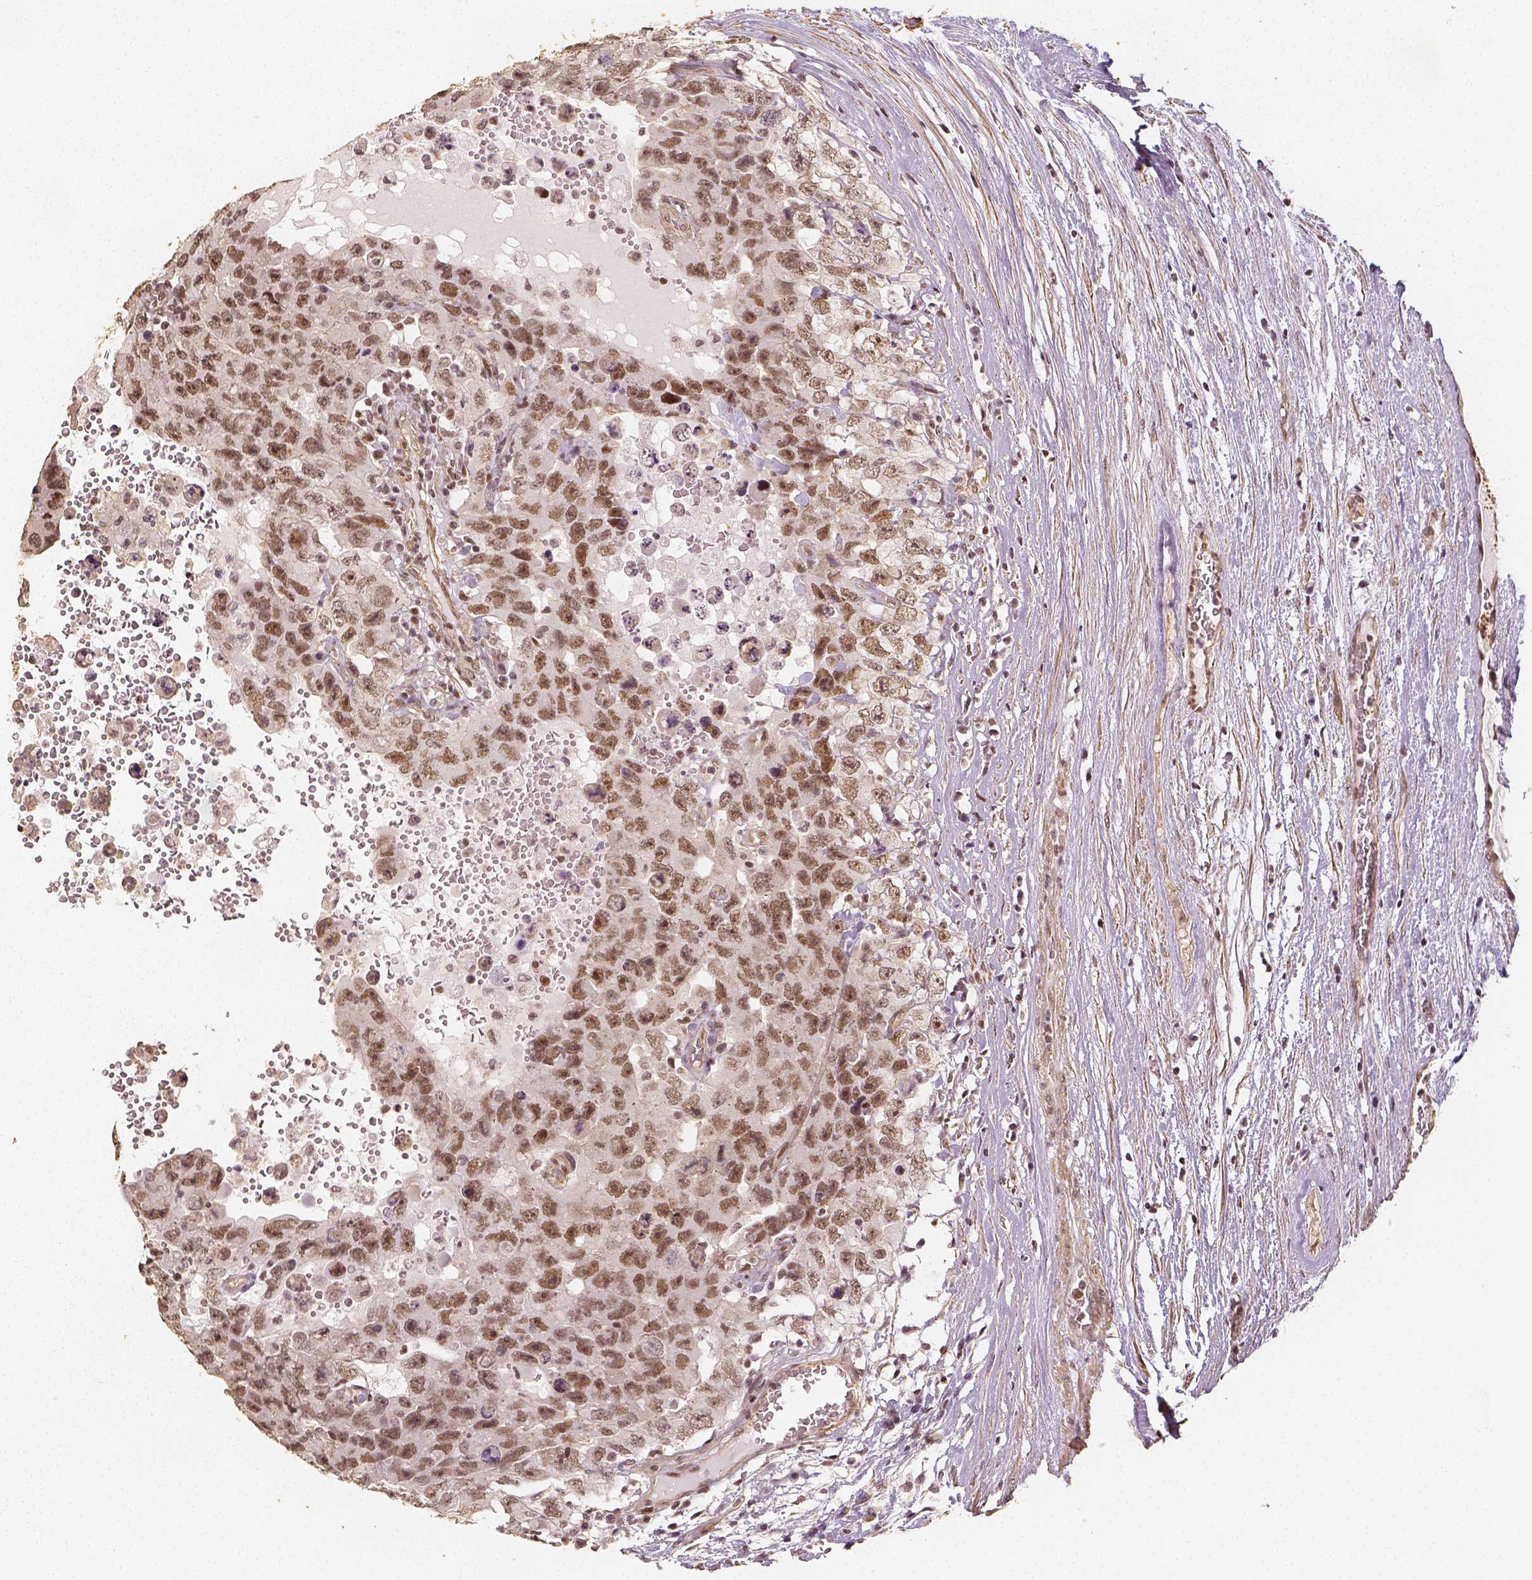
{"staining": {"intensity": "moderate", "quantity": ">75%", "location": "nuclear"}, "tissue": "testis cancer", "cell_type": "Tumor cells", "image_type": "cancer", "snomed": [{"axis": "morphology", "description": "Carcinoma, Embryonal, NOS"}, {"axis": "topography", "description": "Testis"}], "caption": "Tumor cells exhibit medium levels of moderate nuclear expression in about >75% of cells in embryonal carcinoma (testis).", "gene": "HDAC1", "patient": {"sex": "male", "age": 26}}